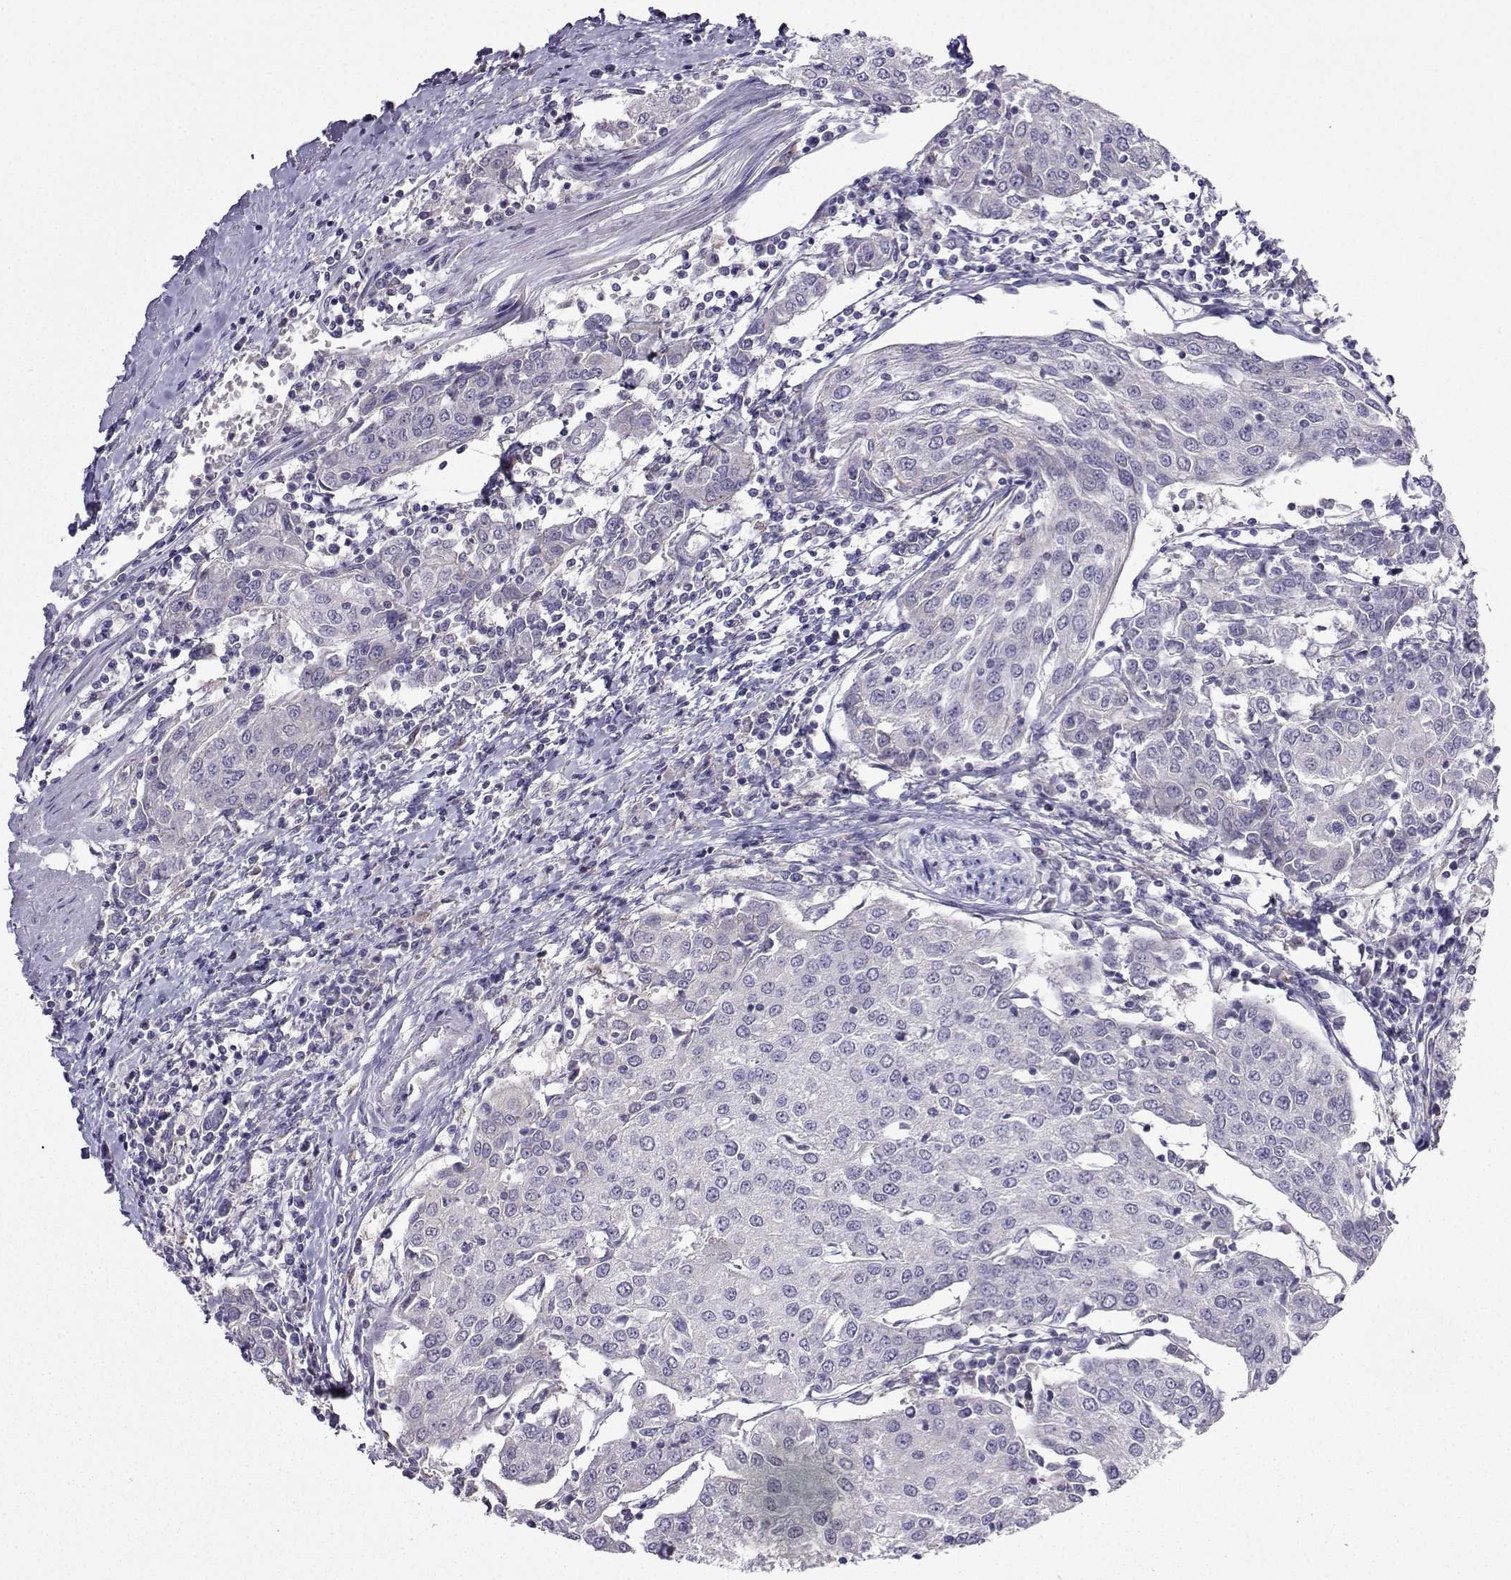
{"staining": {"intensity": "negative", "quantity": "none", "location": "none"}, "tissue": "urothelial cancer", "cell_type": "Tumor cells", "image_type": "cancer", "snomed": [{"axis": "morphology", "description": "Urothelial carcinoma, High grade"}, {"axis": "topography", "description": "Urinary bladder"}], "caption": "IHC of human urothelial carcinoma (high-grade) shows no positivity in tumor cells. (DAB (3,3'-diaminobenzidine) immunohistochemistry with hematoxylin counter stain).", "gene": "FCAMR", "patient": {"sex": "female", "age": 85}}